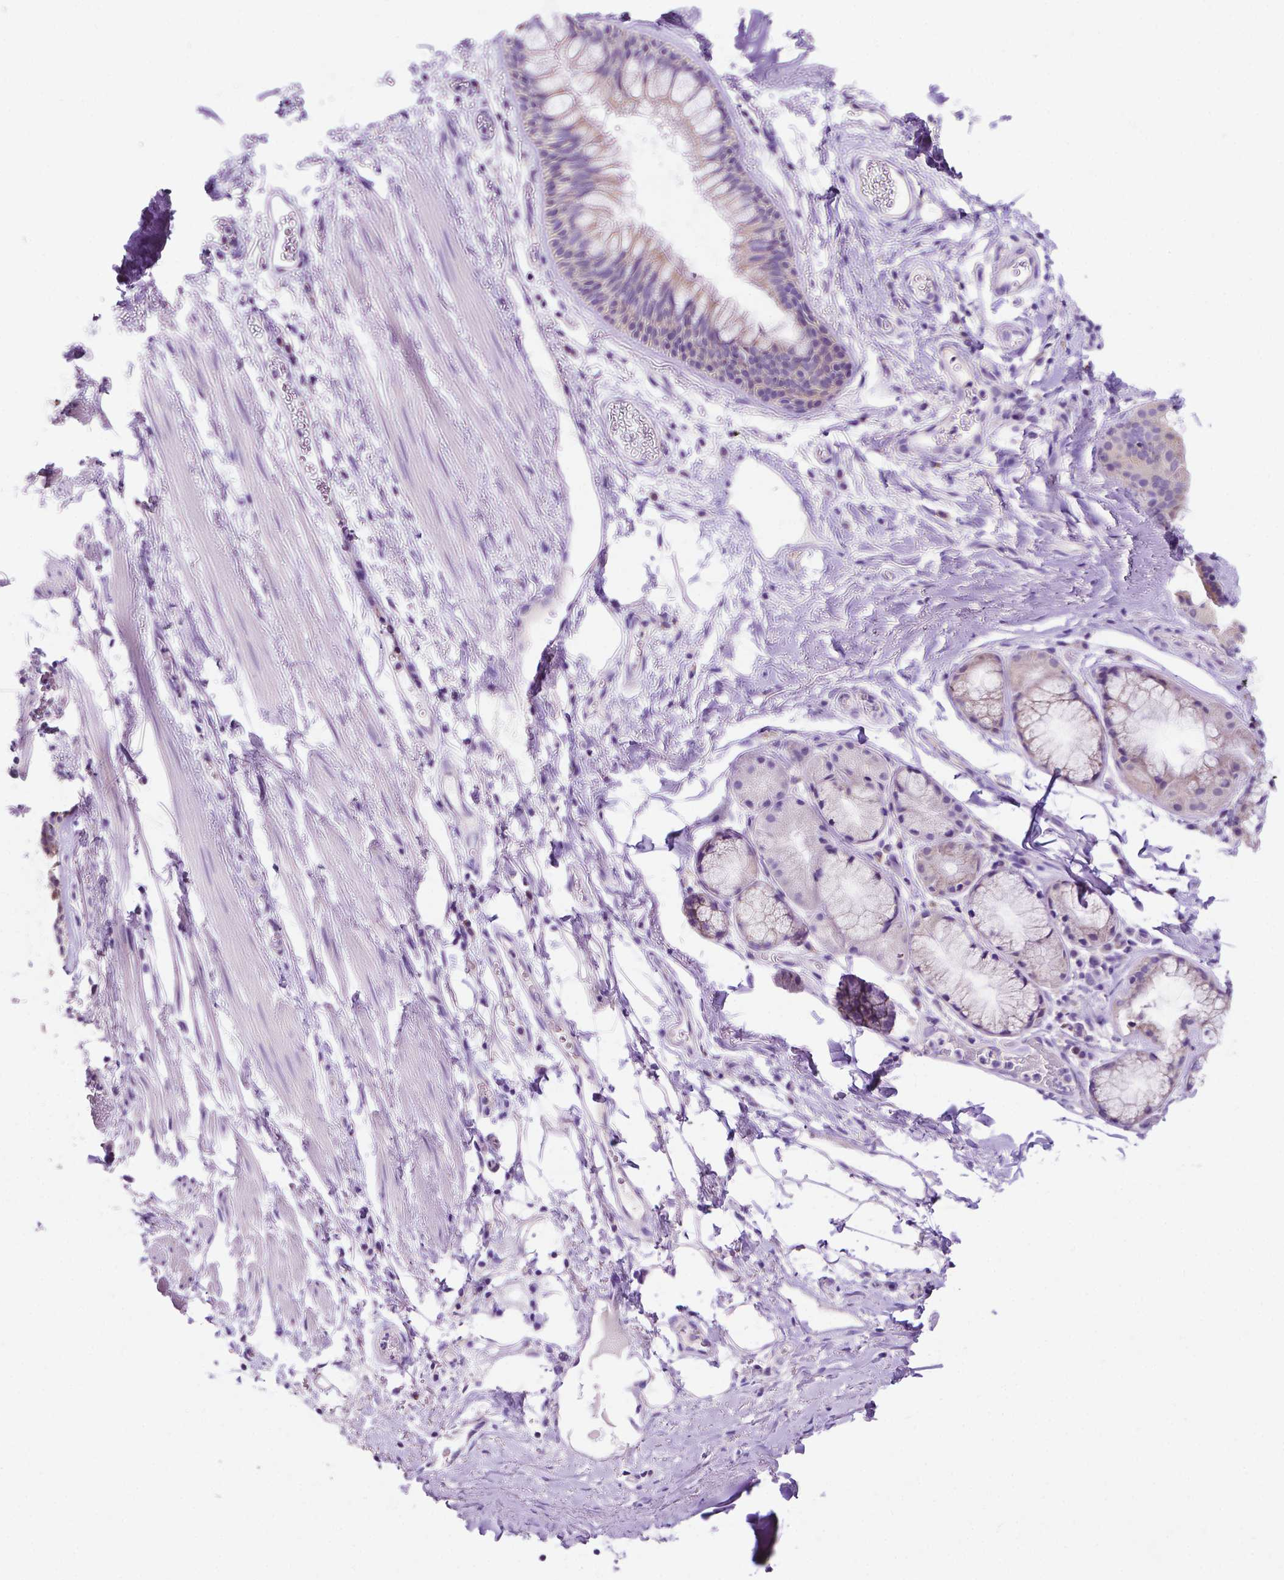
{"staining": {"intensity": "negative", "quantity": "none", "location": "none"}, "tissue": "adipose tissue", "cell_type": "Adipocytes", "image_type": "normal", "snomed": [{"axis": "morphology", "description": "Normal tissue, NOS"}, {"axis": "topography", "description": "Bronchus"}, {"axis": "topography", "description": "Lung"}], "caption": "Immunohistochemistry (IHC) histopathology image of unremarkable adipose tissue stained for a protein (brown), which shows no expression in adipocytes.", "gene": "PHYHIP", "patient": {"sex": "female", "age": 57}}